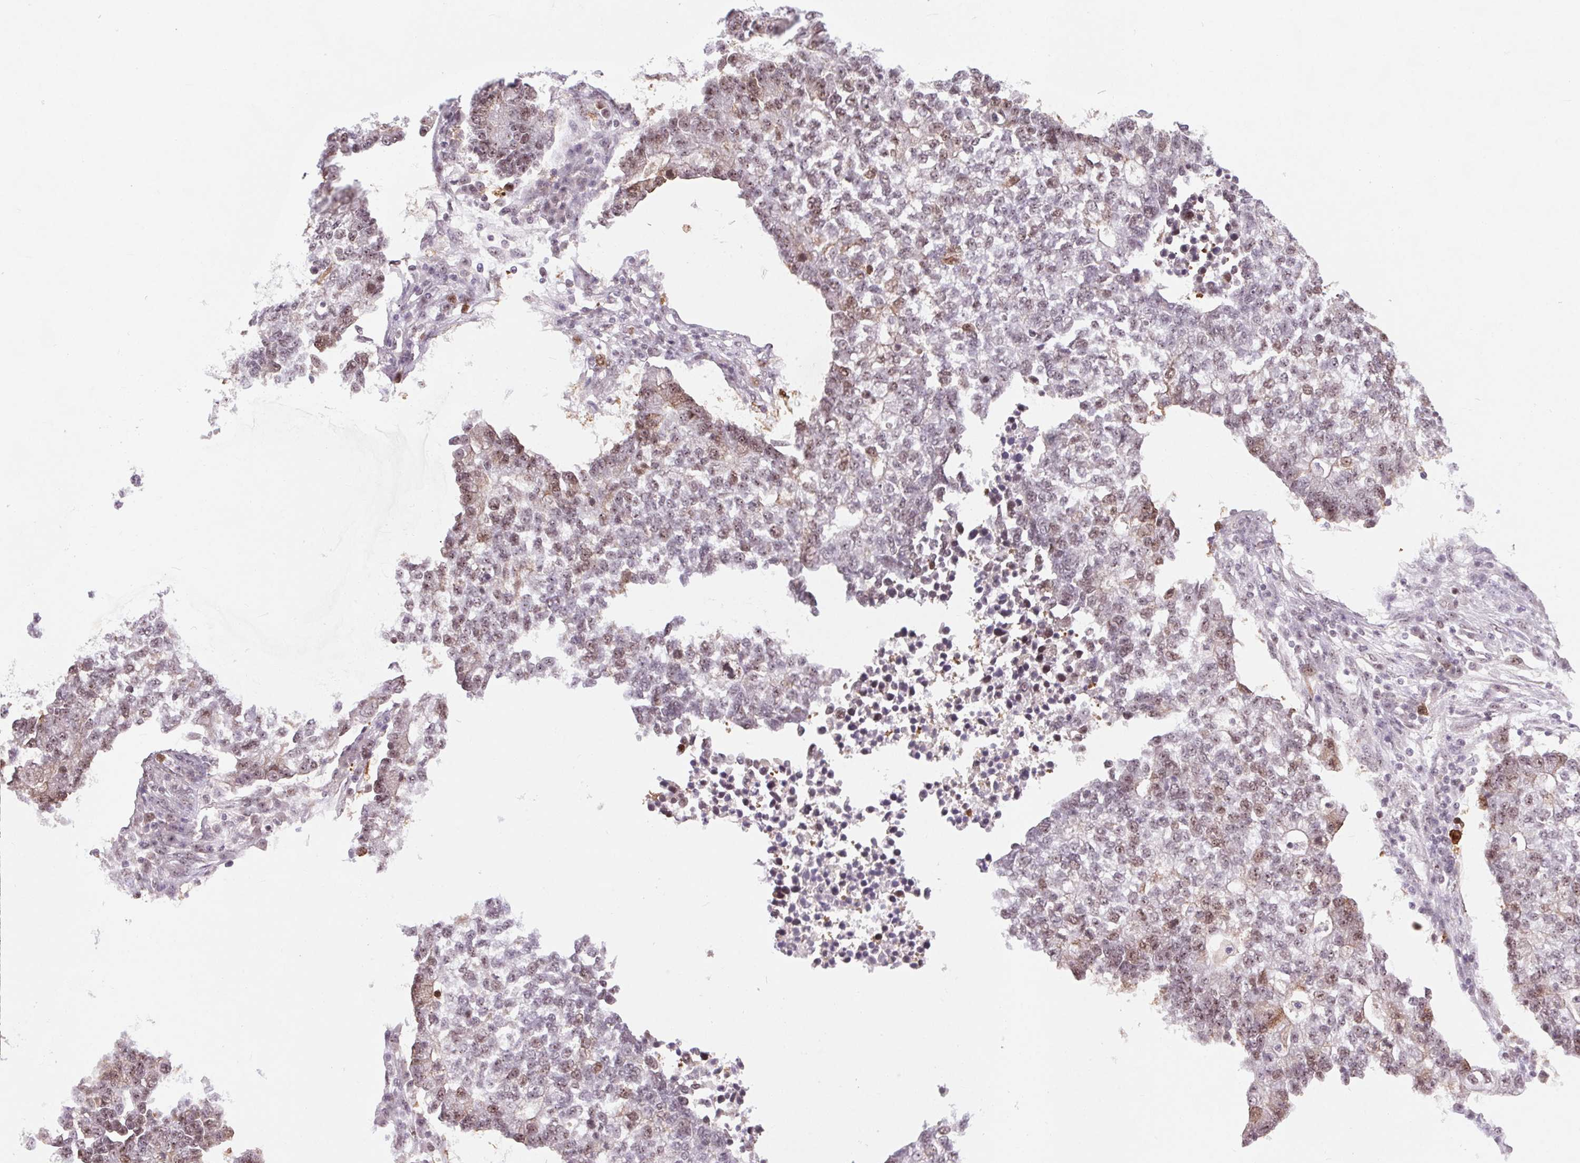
{"staining": {"intensity": "moderate", "quantity": "25%-75%", "location": "nuclear"}, "tissue": "lung cancer", "cell_type": "Tumor cells", "image_type": "cancer", "snomed": [{"axis": "morphology", "description": "Adenocarcinoma, NOS"}, {"axis": "topography", "description": "Lung"}], "caption": "This histopathology image reveals IHC staining of lung adenocarcinoma, with medium moderate nuclear positivity in about 25%-75% of tumor cells.", "gene": "CD2BP2", "patient": {"sex": "male", "age": 57}}